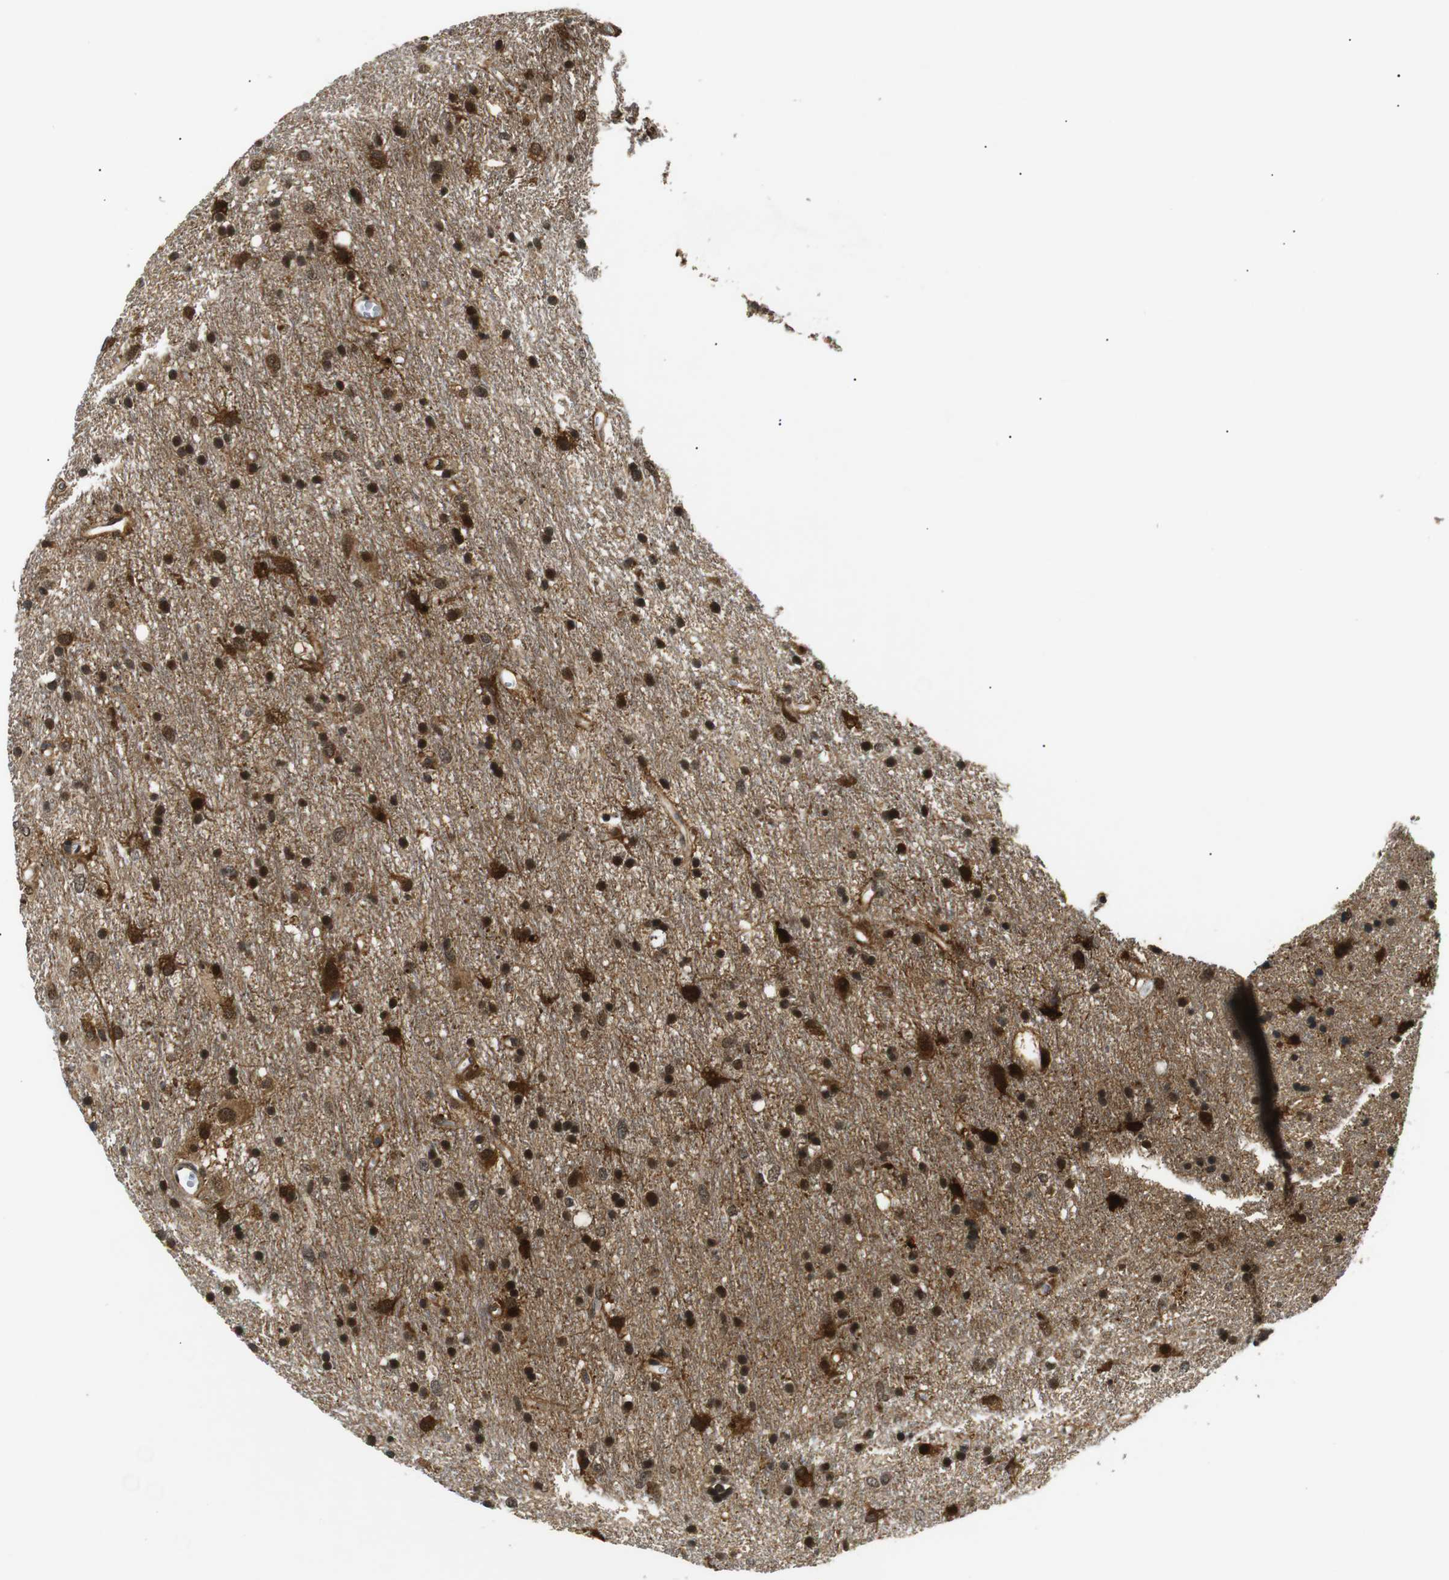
{"staining": {"intensity": "strong", "quantity": ">75%", "location": "cytoplasmic/membranous,nuclear"}, "tissue": "glioma", "cell_type": "Tumor cells", "image_type": "cancer", "snomed": [{"axis": "morphology", "description": "Glioma, malignant, Low grade"}, {"axis": "topography", "description": "Brain"}], "caption": "Malignant glioma (low-grade) tissue reveals strong cytoplasmic/membranous and nuclear staining in about >75% of tumor cells, visualized by immunohistochemistry. (IHC, brightfield microscopy, high magnification).", "gene": "SKP1", "patient": {"sex": "male", "age": 77}}